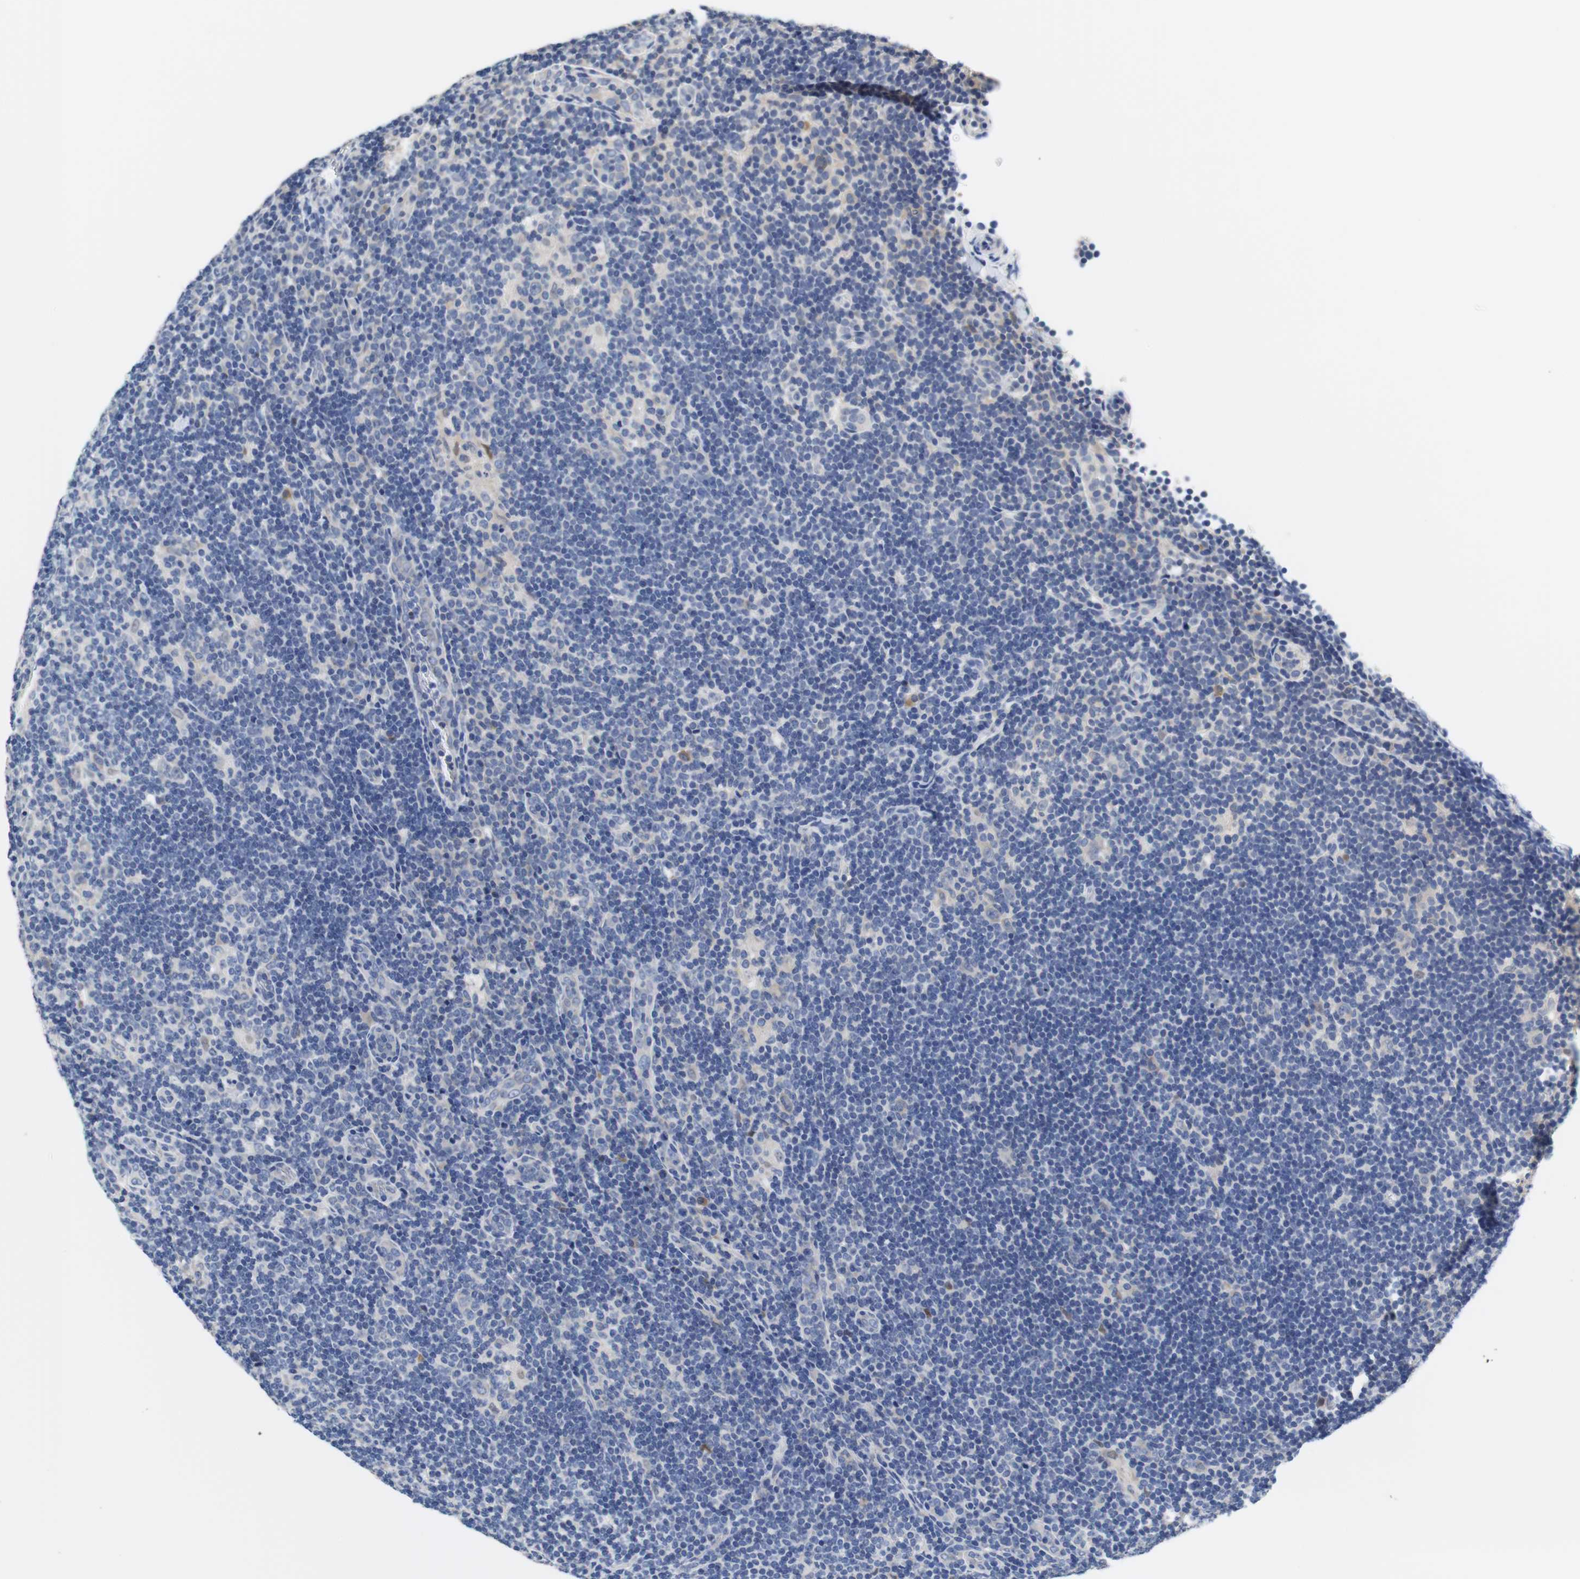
{"staining": {"intensity": "negative", "quantity": "none", "location": "none"}, "tissue": "lymphoma", "cell_type": "Tumor cells", "image_type": "cancer", "snomed": [{"axis": "morphology", "description": "Hodgkin's disease, NOS"}, {"axis": "topography", "description": "Lymph node"}], "caption": "A high-resolution image shows immunohistochemistry (IHC) staining of lymphoma, which displays no significant staining in tumor cells. (Immunohistochemistry (ihc), brightfield microscopy, high magnification).", "gene": "PCK1", "patient": {"sex": "female", "age": 57}}